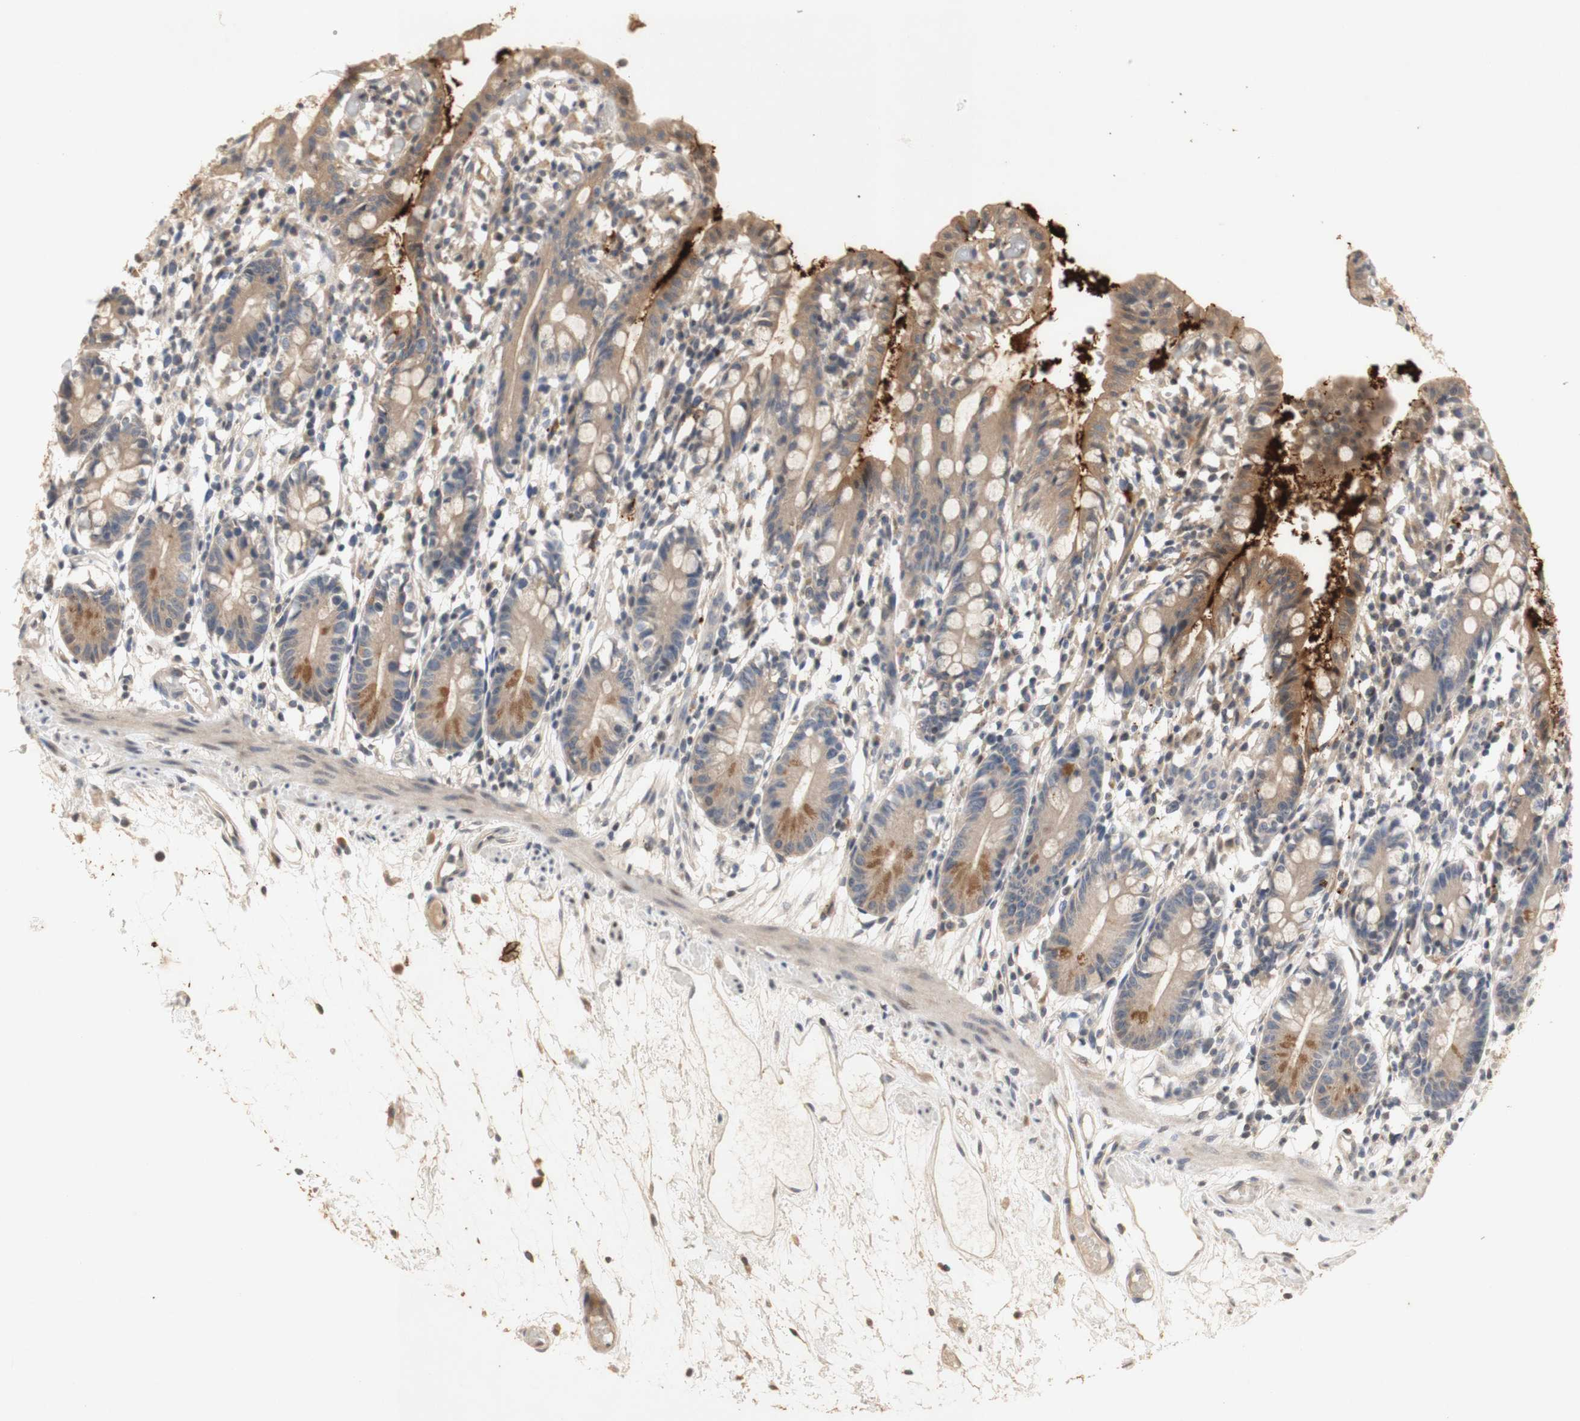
{"staining": {"intensity": "weak", "quantity": ">75%", "location": "cytoplasmic/membranous"}, "tissue": "small intestine", "cell_type": "Glandular cells", "image_type": "normal", "snomed": [{"axis": "morphology", "description": "Normal tissue, NOS"}, {"axis": "morphology", "description": "Cystadenocarcinoma, serous, Metastatic site"}, {"axis": "topography", "description": "Small intestine"}], "caption": "IHC of benign human small intestine demonstrates low levels of weak cytoplasmic/membranous staining in approximately >75% of glandular cells. (DAB (3,3'-diaminobenzidine) IHC with brightfield microscopy, high magnification).", "gene": "FOSB", "patient": {"sex": "female", "age": 61}}